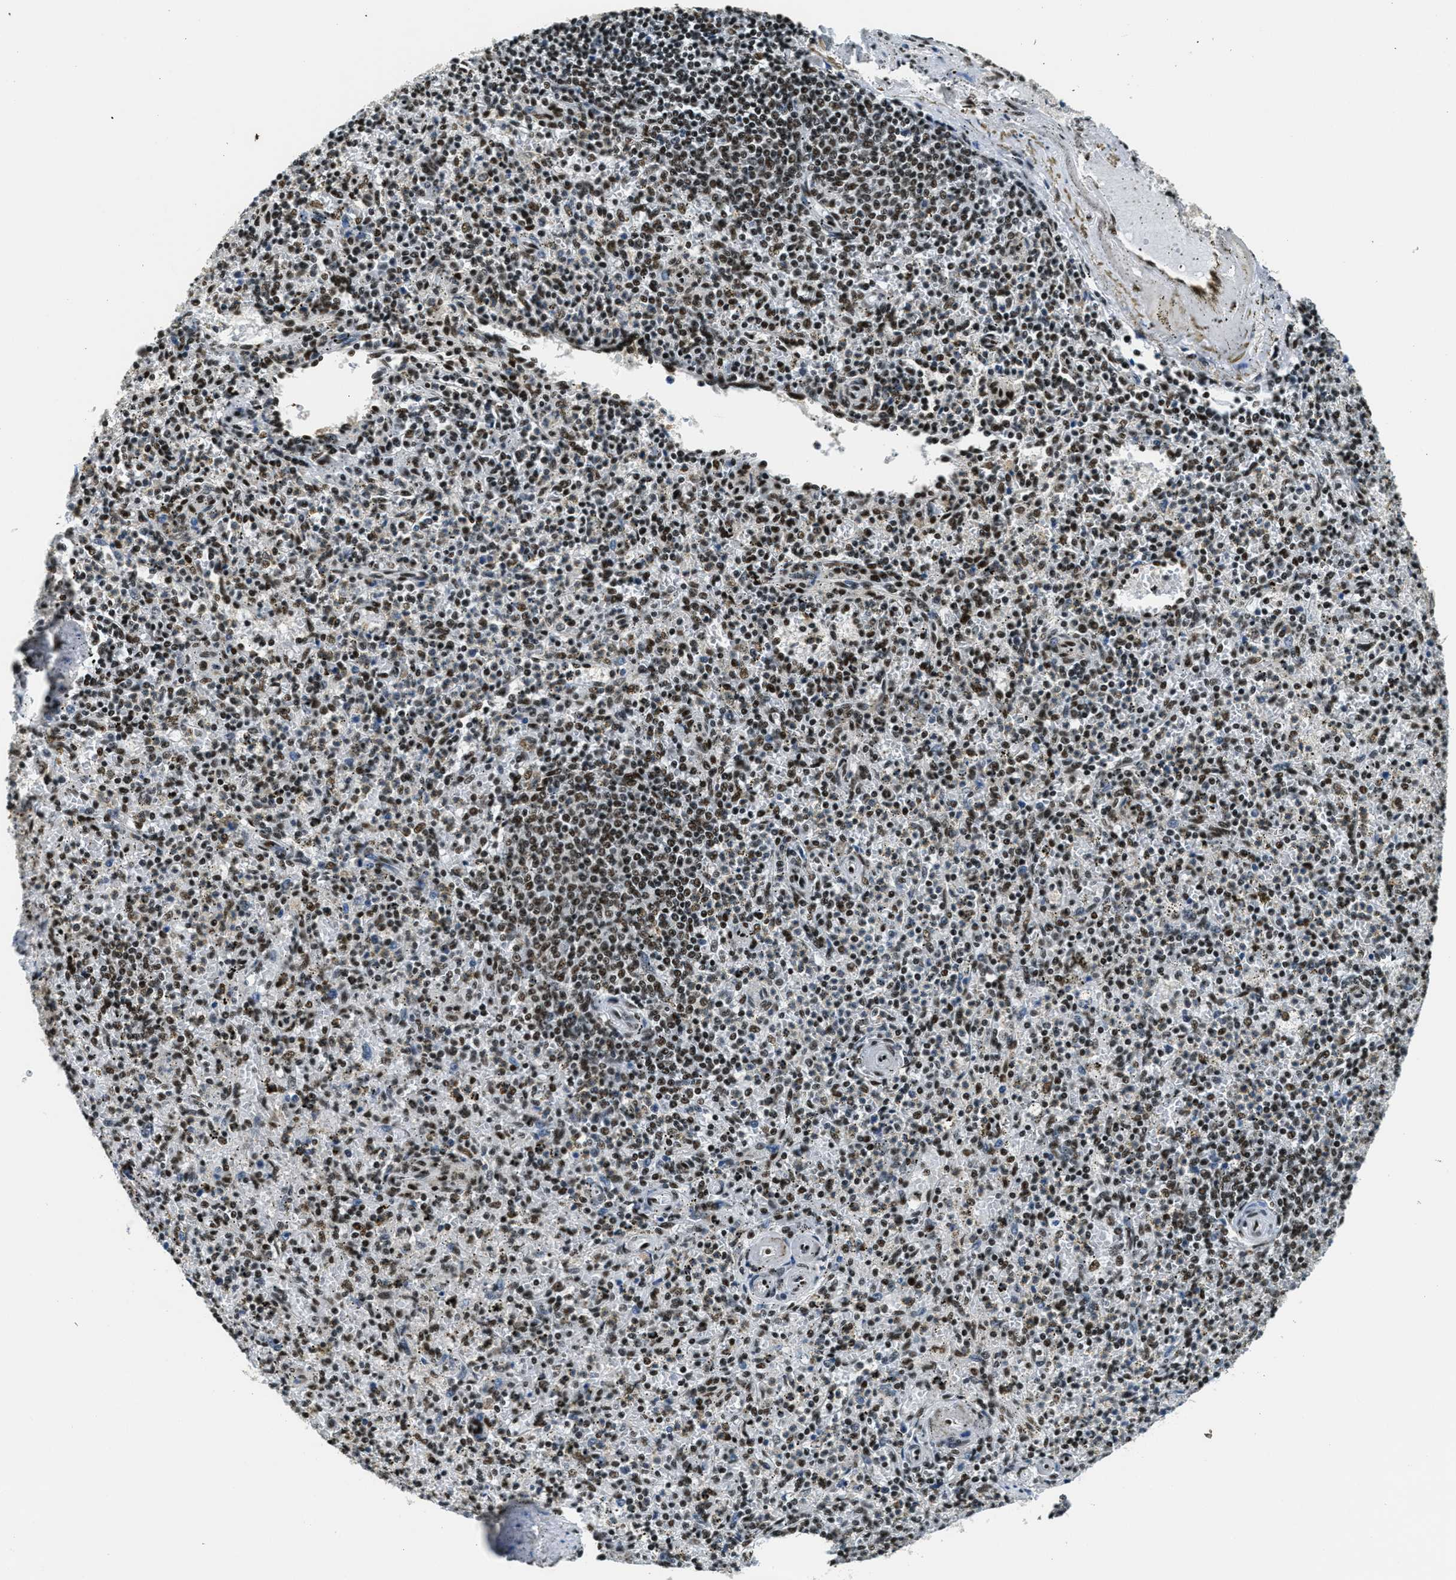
{"staining": {"intensity": "strong", "quantity": "25%-75%", "location": "nuclear"}, "tissue": "spleen", "cell_type": "Cells in red pulp", "image_type": "normal", "snomed": [{"axis": "morphology", "description": "Normal tissue, NOS"}, {"axis": "topography", "description": "Spleen"}], "caption": "Protein expression analysis of normal human spleen reveals strong nuclear positivity in approximately 25%-75% of cells in red pulp. (Stains: DAB in brown, nuclei in blue, Microscopy: brightfield microscopy at high magnification).", "gene": "SSB", "patient": {"sex": "male", "age": 72}}